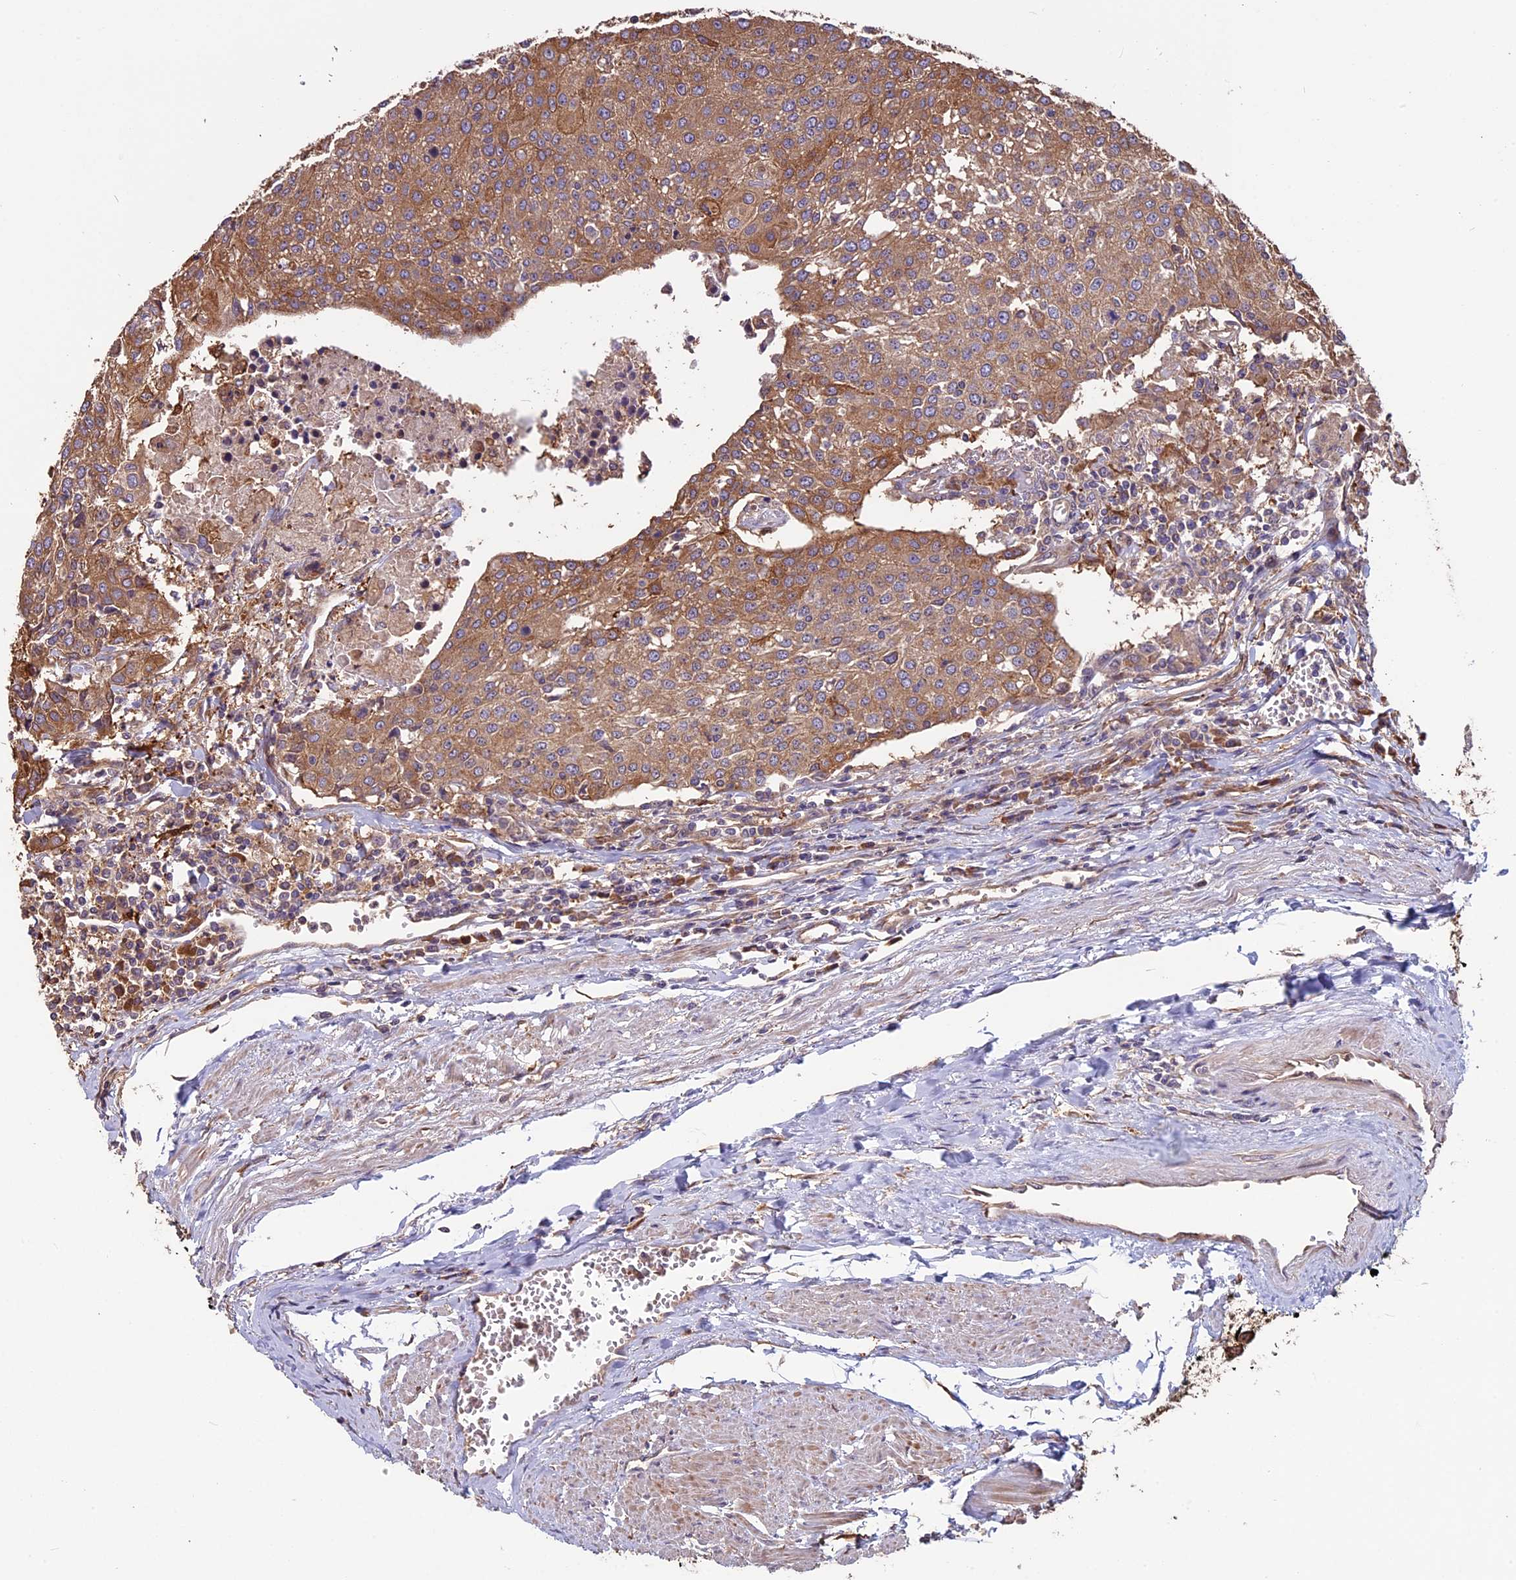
{"staining": {"intensity": "moderate", "quantity": ">75%", "location": "cytoplasmic/membranous"}, "tissue": "urothelial cancer", "cell_type": "Tumor cells", "image_type": "cancer", "snomed": [{"axis": "morphology", "description": "Urothelial carcinoma, High grade"}, {"axis": "topography", "description": "Urinary bladder"}], "caption": "Immunohistochemistry (IHC) histopathology image of urothelial carcinoma (high-grade) stained for a protein (brown), which displays medium levels of moderate cytoplasmic/membranous positivity in approximately >75% of tumor cells.", "gene": "VWA3A", "patient": {"sex": "female", "age": 85}}